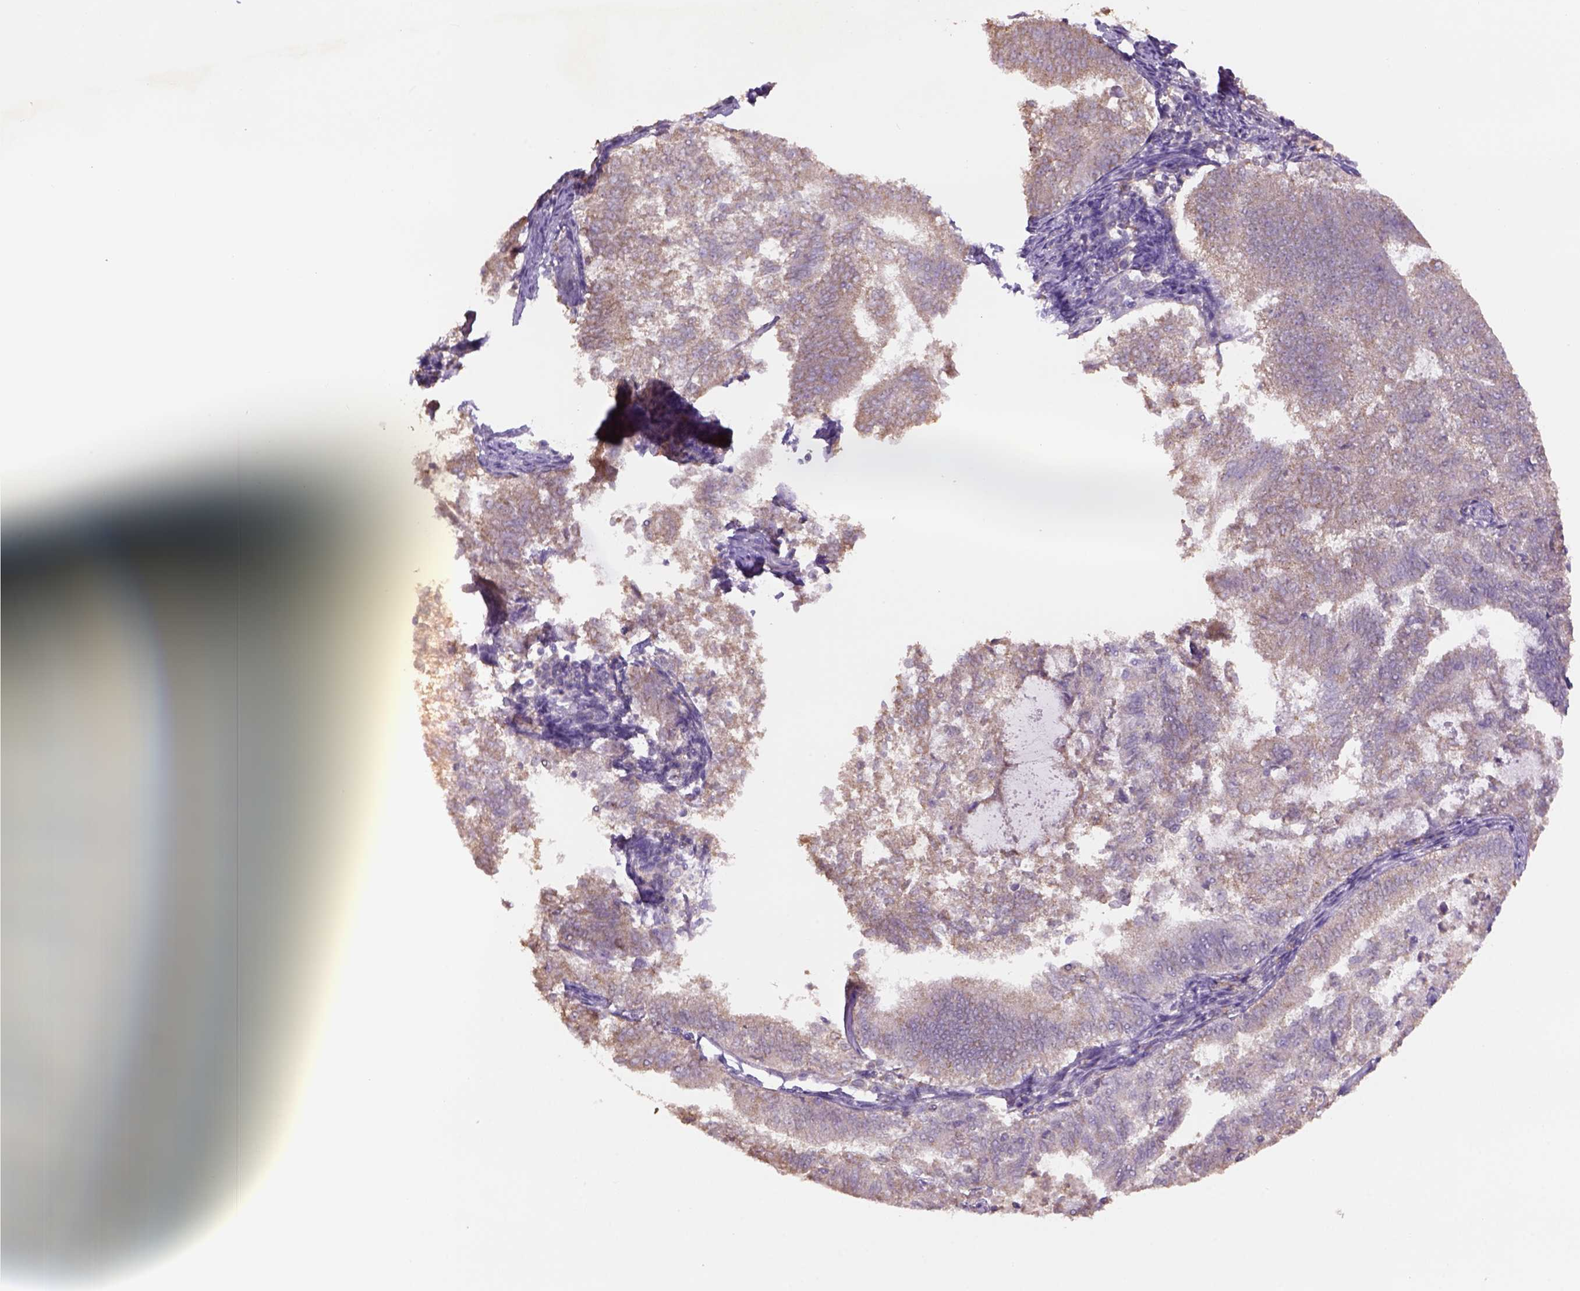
{"staining": {"intensity": "weak", "quantity": ">75%", "location": "cytoplasmic/membranous"}, "tissue": "endometrial cancer", "cell_type": "Tumor cells", "image_type": "cancer", "snomed": [{"axis": "morphology", "description": "Adenocarcinoma, NOS"}, {"axis": "topography", "description": "Endometrium"}], "caption": "Immunohistochemical staining of human endometrial cancer (adenocarcinoma) shows weak cytoplasmic/membranous protein positivity in approximately >75% of tumor cells.", "gene": "NAALAD2", "patient": {"sex": "female", "age": 65}}